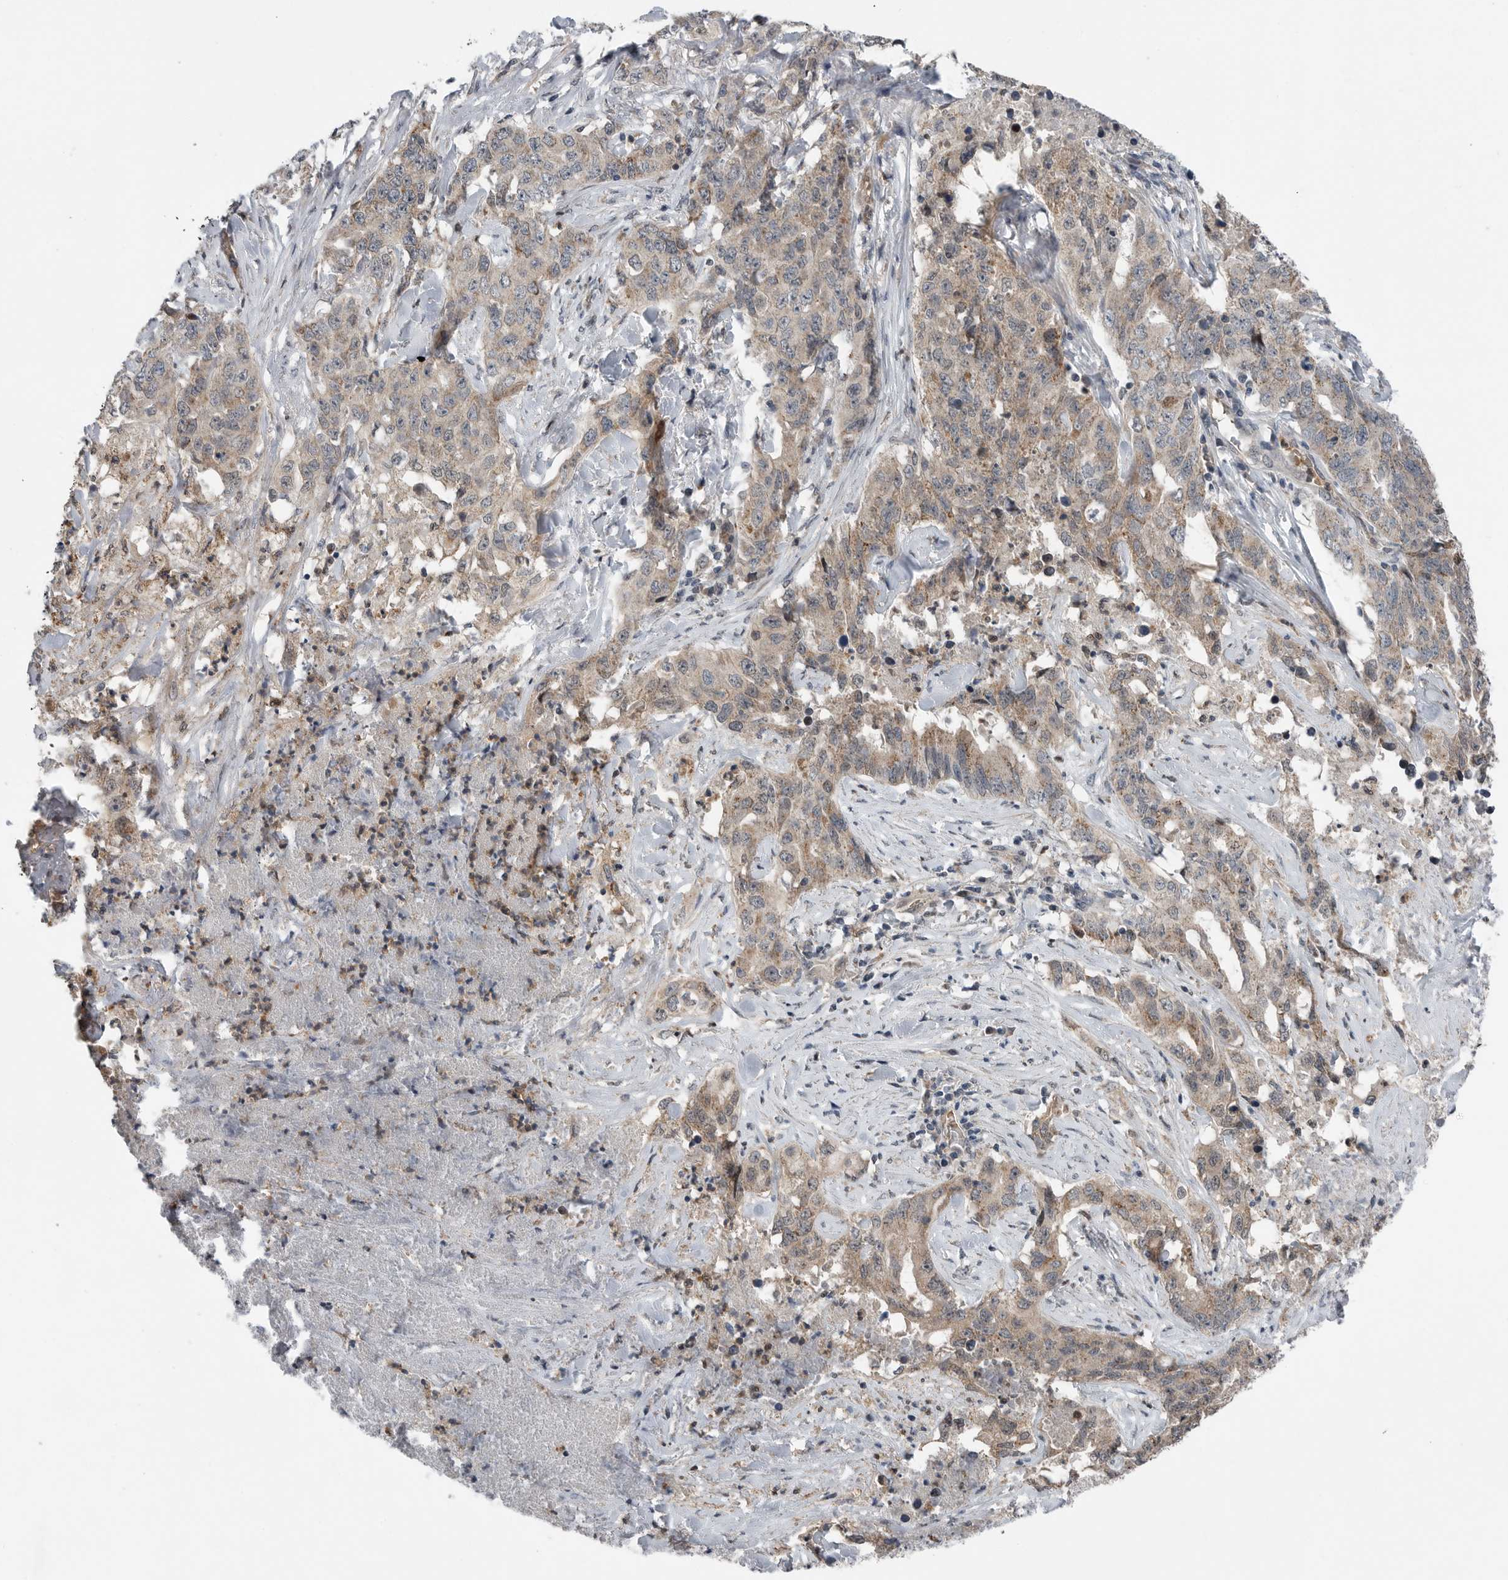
{"staining": {"intensity": "weak", "quantity": "25%-75%", "location": "cytoplasmic/membranous"}, "tissue": "lung cancer", "cell_type": "Tumor cells", "image_type": "cancer", "snomed": [{"axis": "morphology", "description": "Adenocarcinoma, NOS"}, {"axis": "topography", "description": "Lung"}], "caption": "Lung cancer stained with DAB (3,3'-diaminobenzidine) immunohistochemistry (IHC) demonstrates low levels of weak cytoplasmic/membranous positivity in approximately 25%-75% of tumor cells.", "gene": "SCP2", "patient": {"sex": "female", "age": 51}}